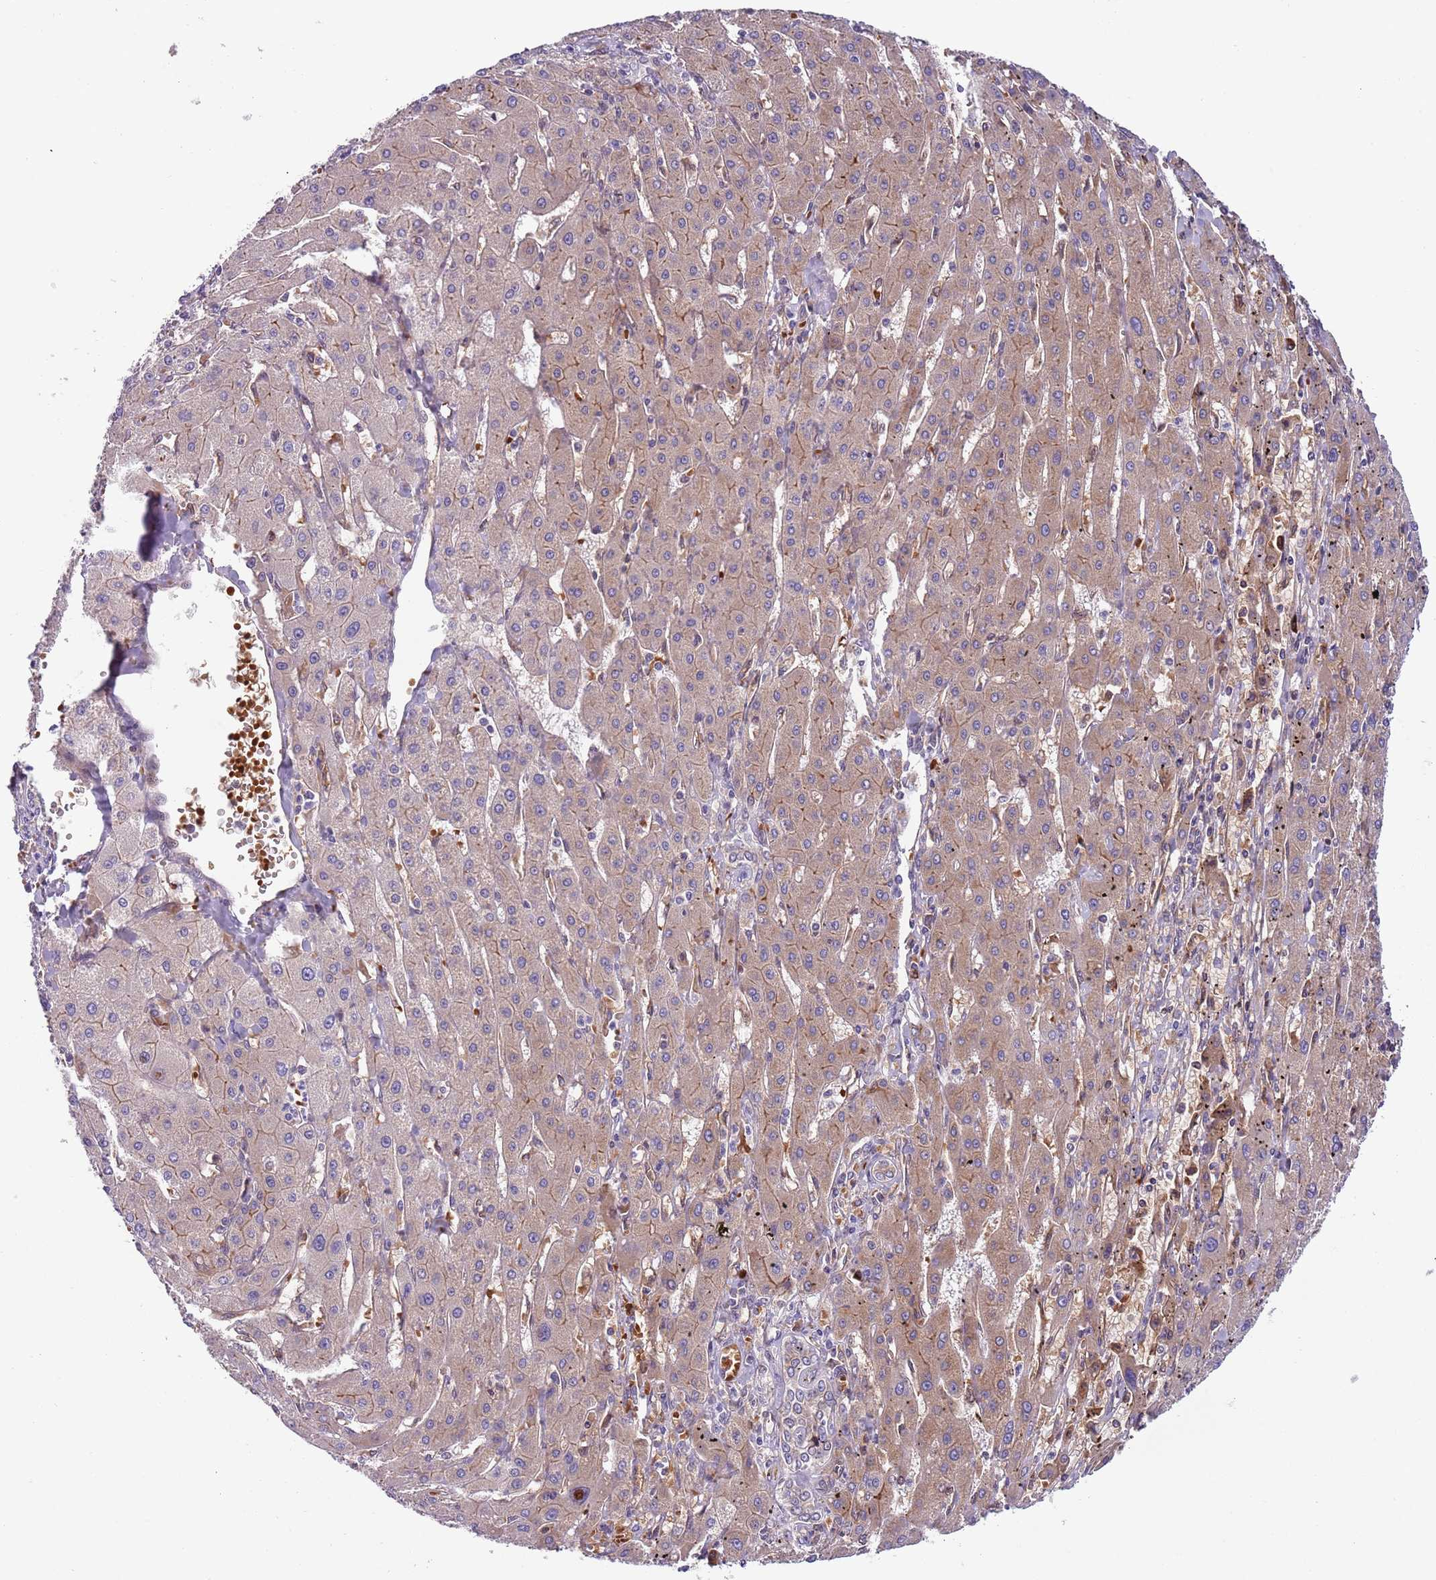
{"staining": {"intensity": "weak", "quantity": "25%-75%", "location": "cytoplasmic/membranous"}, "tissue": "liver cancer", "cell_type": "Tumor cells", "image_type": "cancer", "snomed": [{"axis": "morphology", "description": "Carcinoma, Hepatocellular, NOS"}, {"axis": "topography", "description": "Liver"}], "caption": "A brown stain labels weak cytoplasmic/membranous positivity of a protein in liver cancer tumor cells.", "gene": "VWCE", "patient": {"sex": "male", "age": 72}}